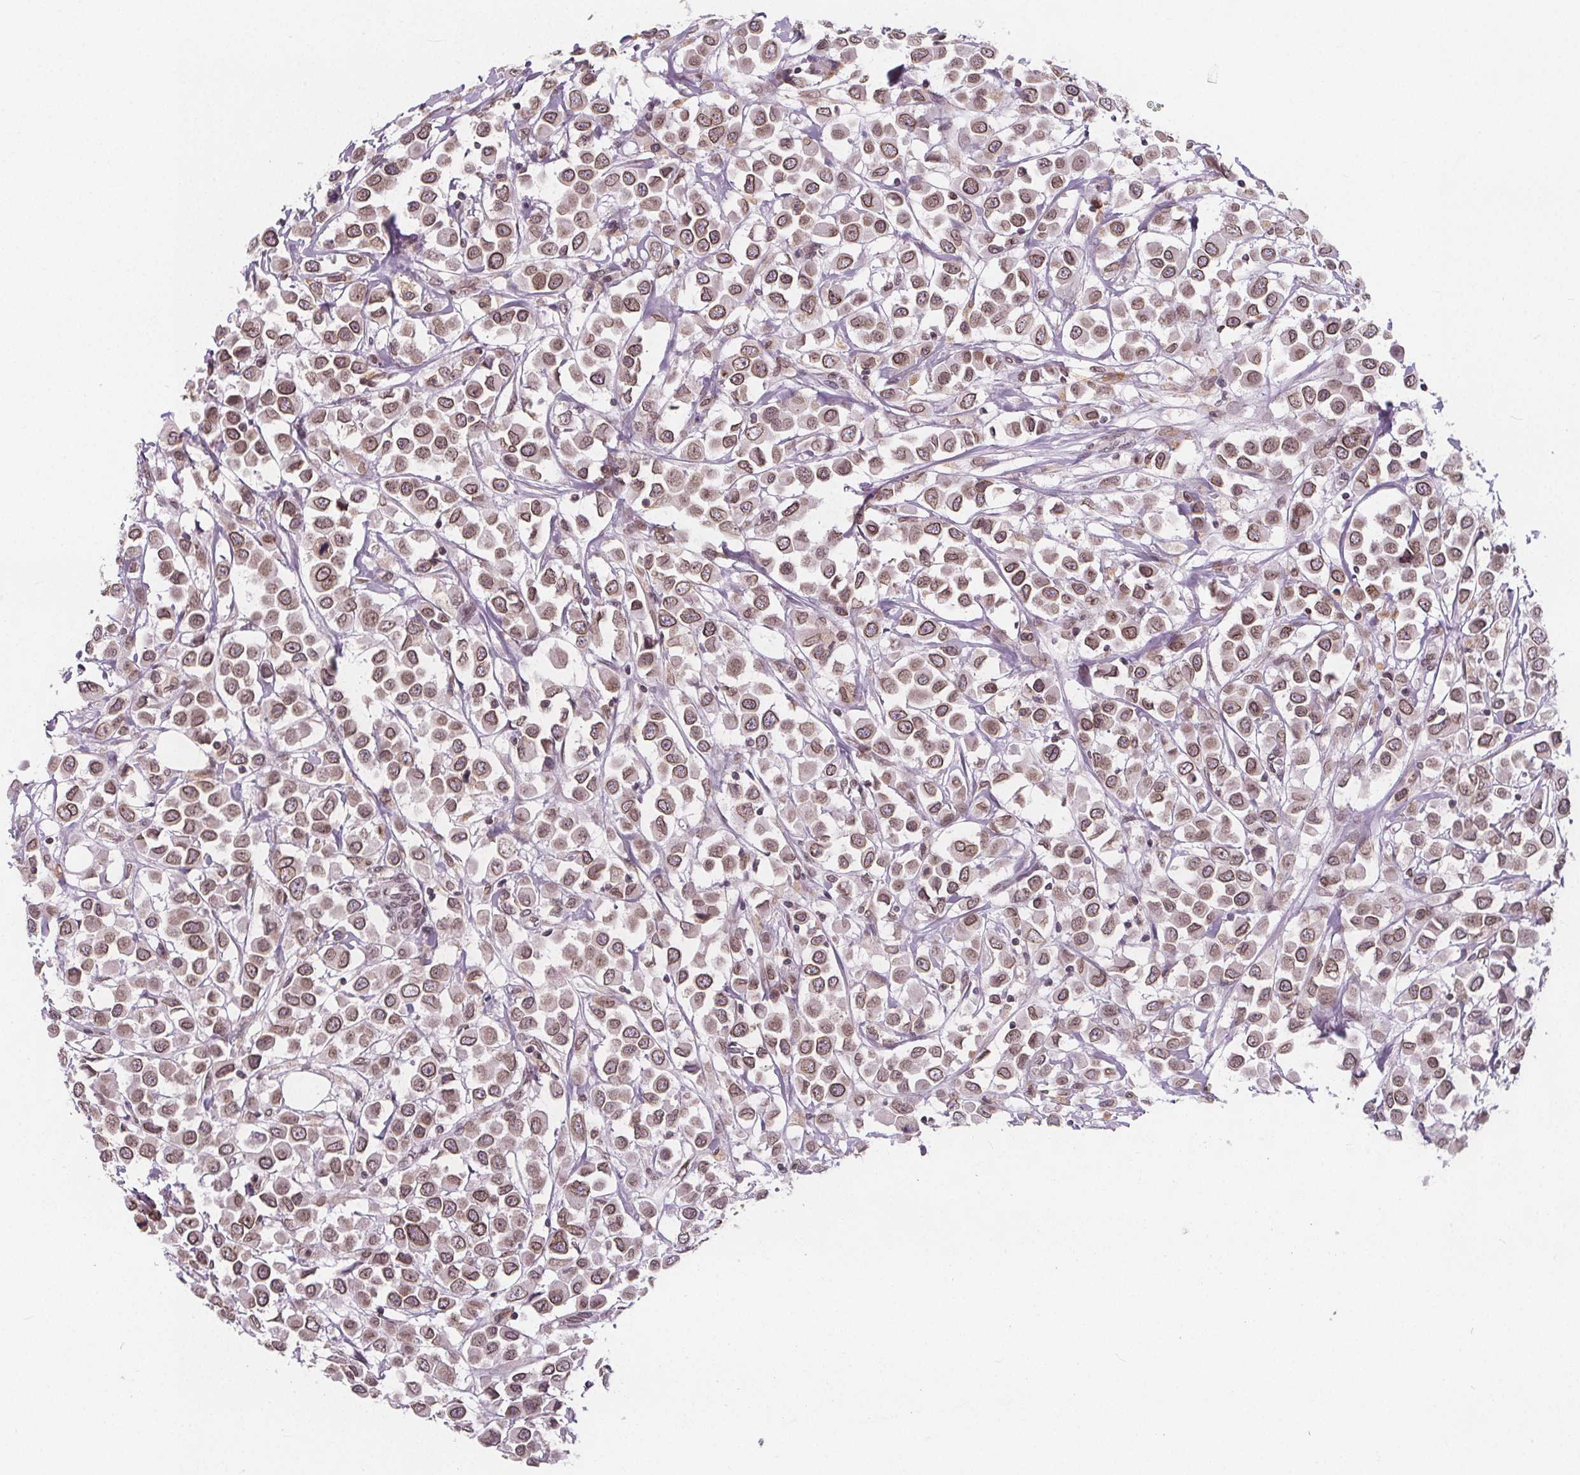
{"staining": {"intensity": "moderate", "quantity": ">75%", "location": "cytoplasmic/membranous,nuclear"}, "tissue": "breast cancer", "cell_type": "Tumor cells", "image_type": "cancer", "snomed": [{"axis": "morphology", "description": "Duct carcinoma"}, {"axis": "topography", "description": "Breast"}], "caption": "Approximately >75% of tumor cells in human breast intraductal carcinoma show moderate cytoplasmic/membranous and nuclear protein staining as visualized by brown immunohistochemical staining.", "gene": "TTC39C", "patient": {"sex": "female", "age": 61}}